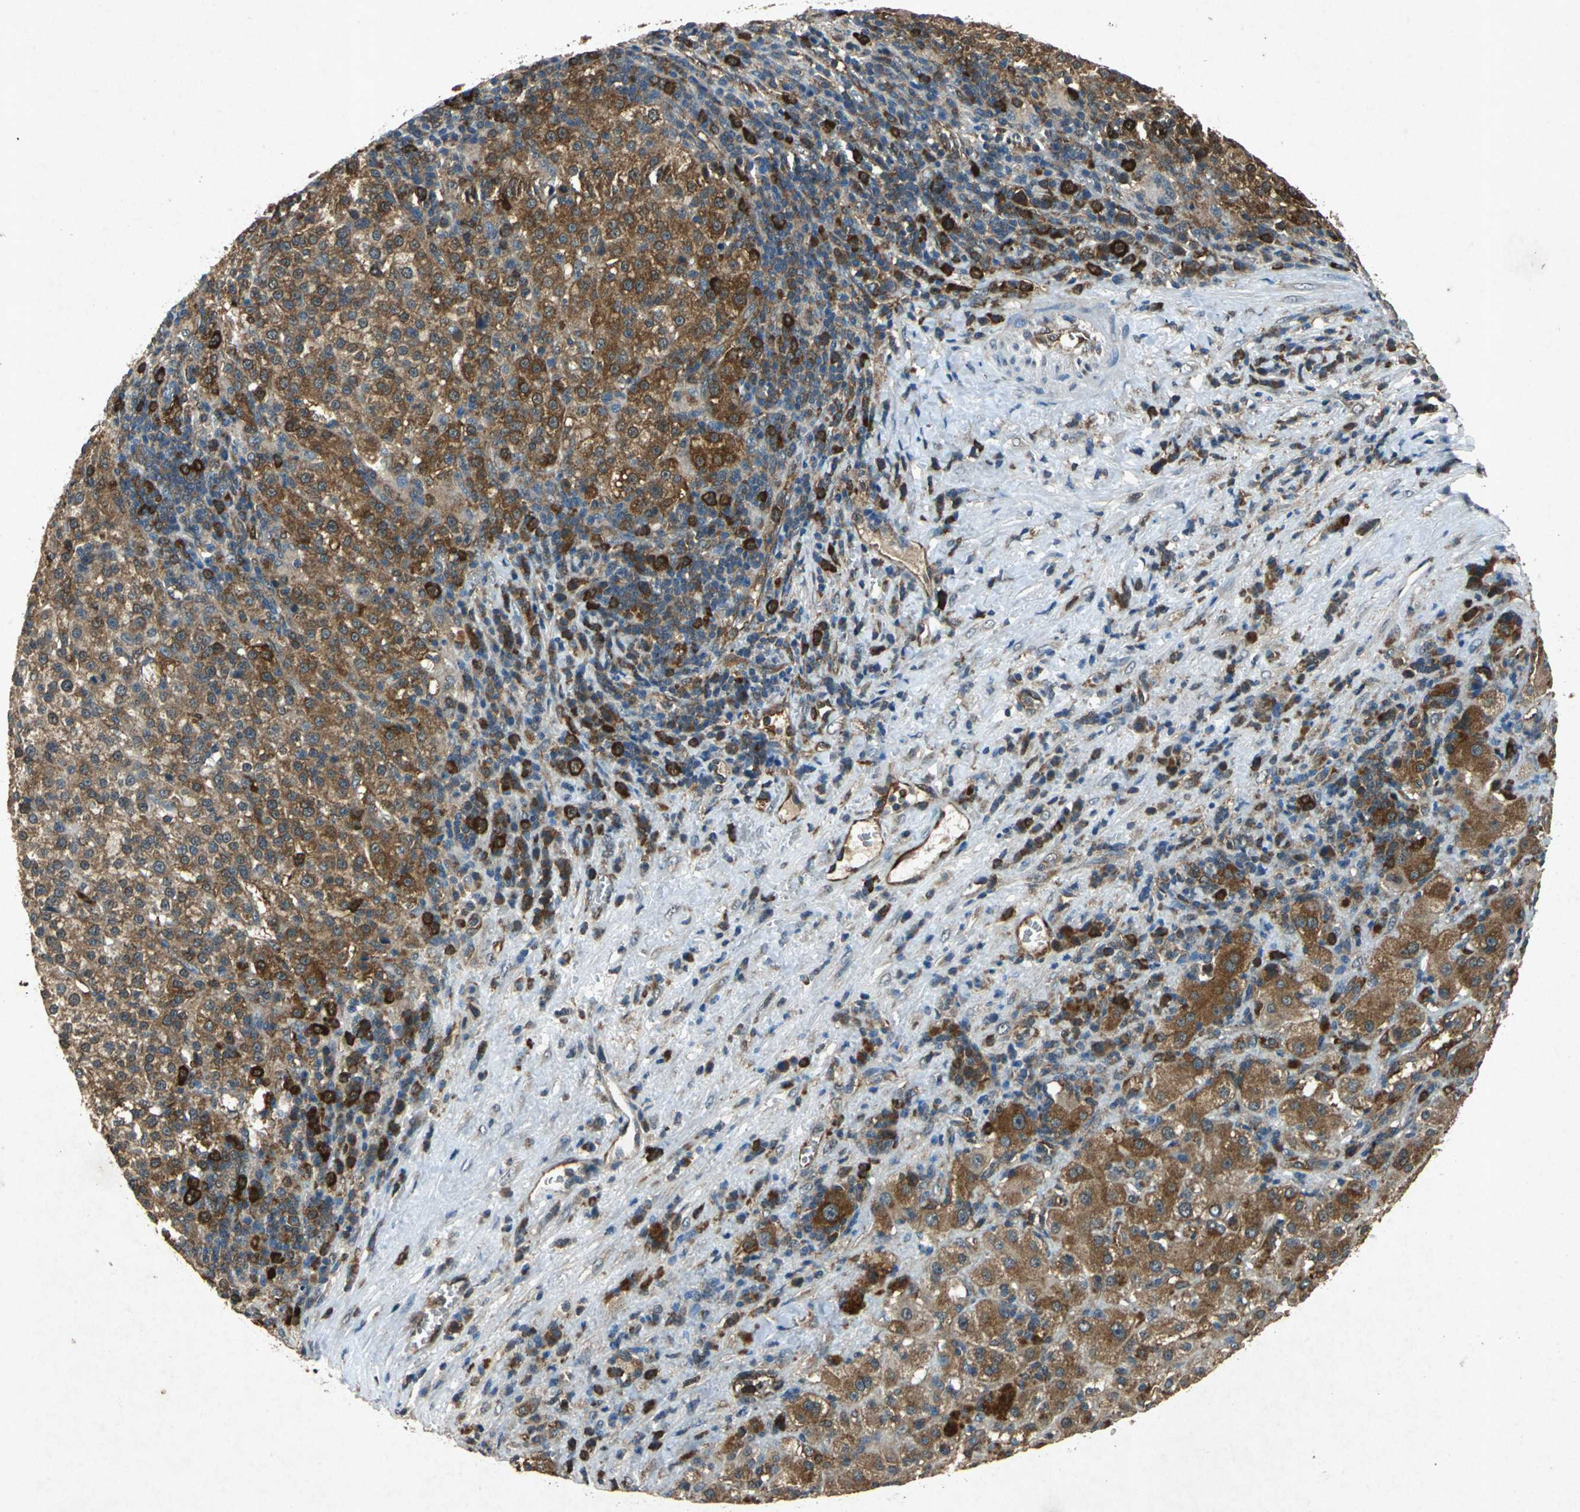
{"staining": {"intensity": "moderate", "quantity": ">75%", "location": "cytoplasmic/membranous"}, "tissue": "liver cancer", "cell_type": "Tumor cells", "image_type": "cancer", "snomed": [{"axis": "morphology", "description": "Carcinoma, Hepatocellular, NOS"}, {"axis": "topography", "description": "Liver"}], "caption": "Moderate cytoplasmic/membranous expression for a protein is appreciated in approximately >75% of tumor cells of liver hepatocellular carcinoma using IHC.", "gene": "HSP90AB1", "patient": {"sex": "female", "age": 58}}